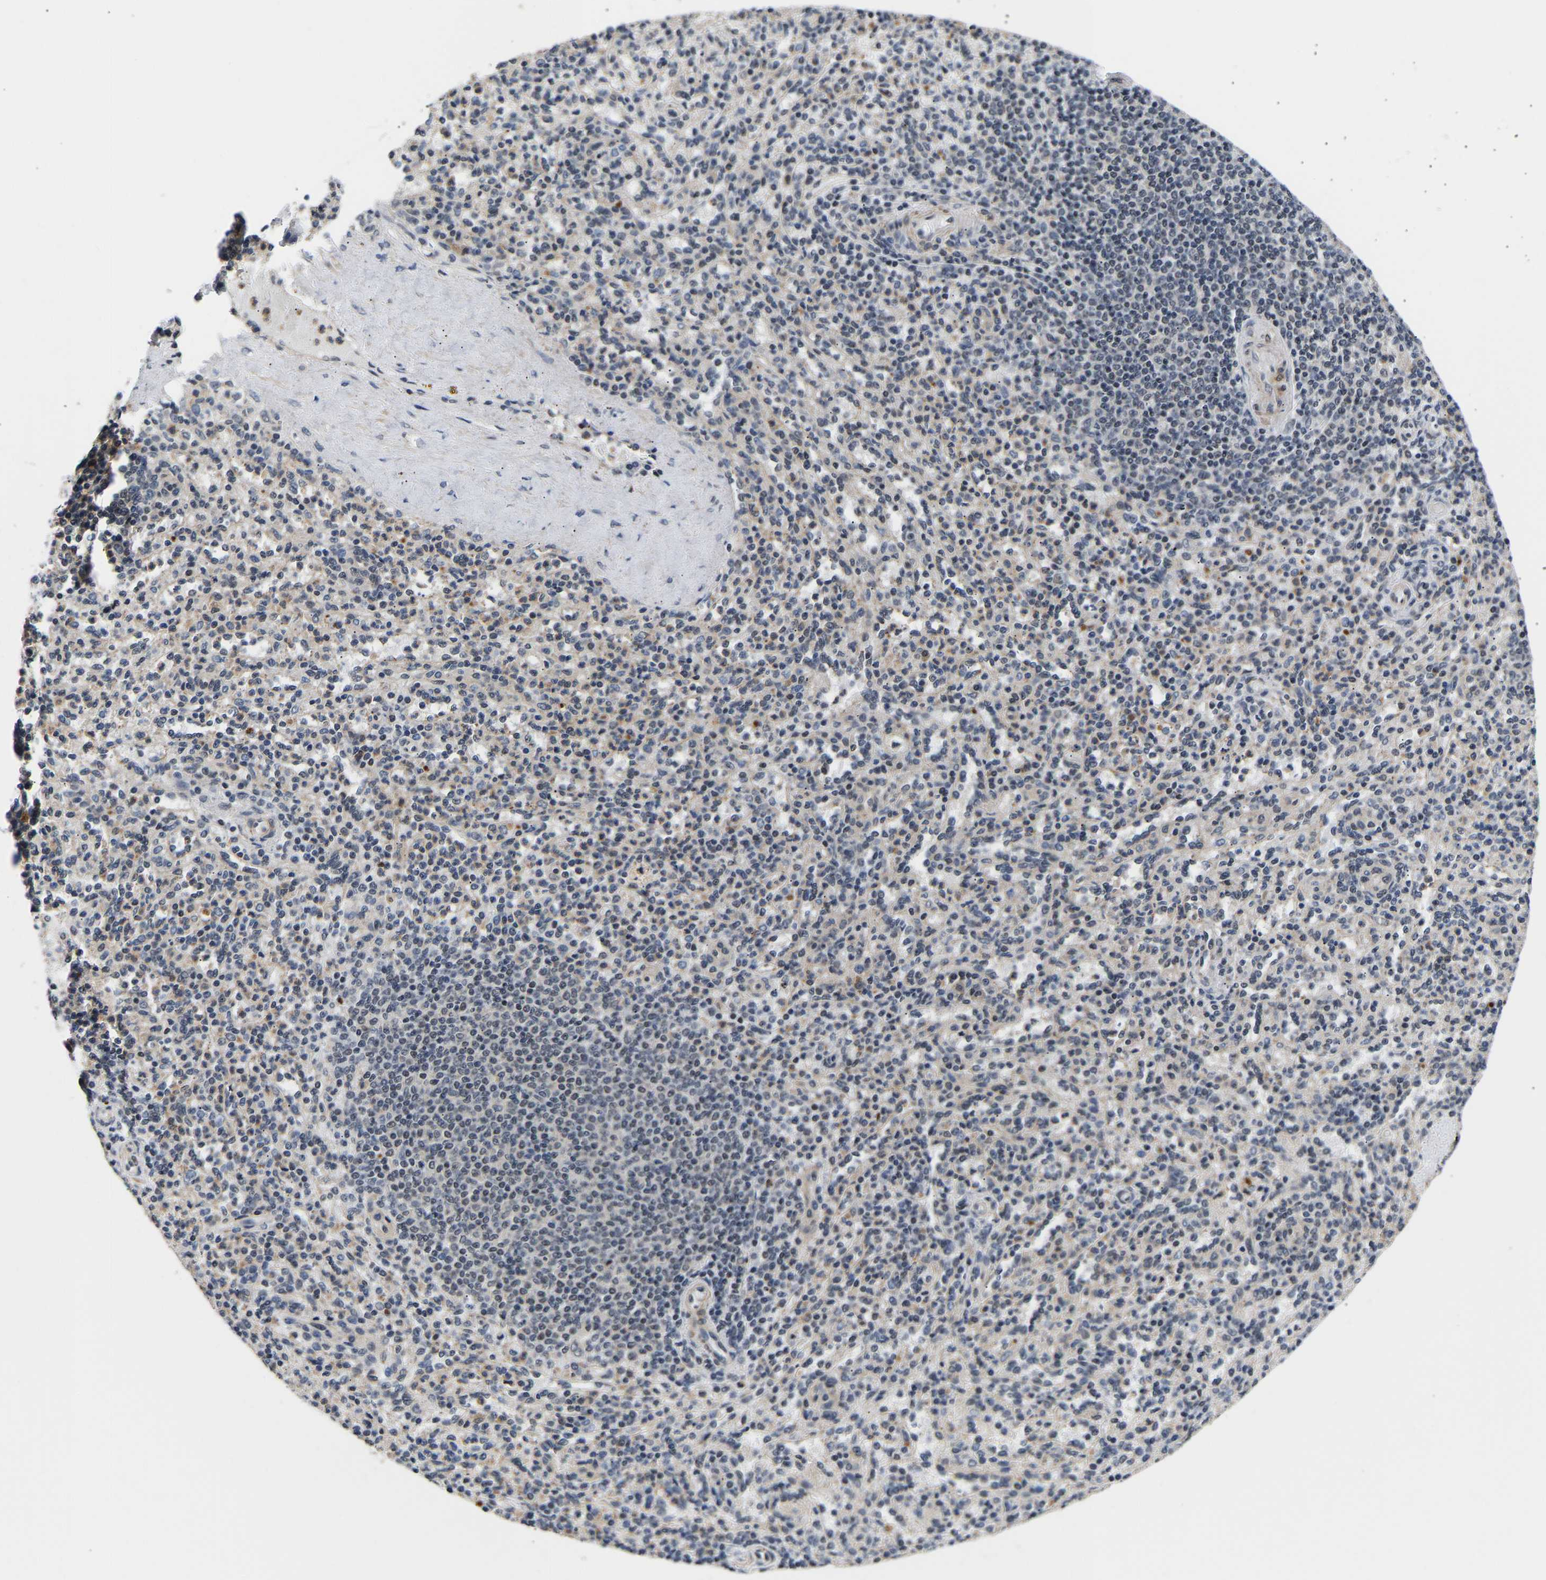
{"staining": {"intensity": "weak", "quantity": "<25%", "location": "cytoplasmic/membranous"}, "tissue": "spleen", "cell_type": "Cells in red pulp", "image_type": "normal", "snomed": [{"axis": "morphology", "description": "Normal tissue, NOS"}, {"axis": "topography", "description": "Spleen"}], "caption": "Immunohistochemistry micrograph of normal spleen: human spleen stained with DAB reveals no significant protein staining in cells in red pulp. (Stains: DAB IHC with hematoxylin counter stain, Microscopy: brightfield microscopy at high magnification).", "gene": "METTL16", "patient": {"sex": "male", "age": 36}}